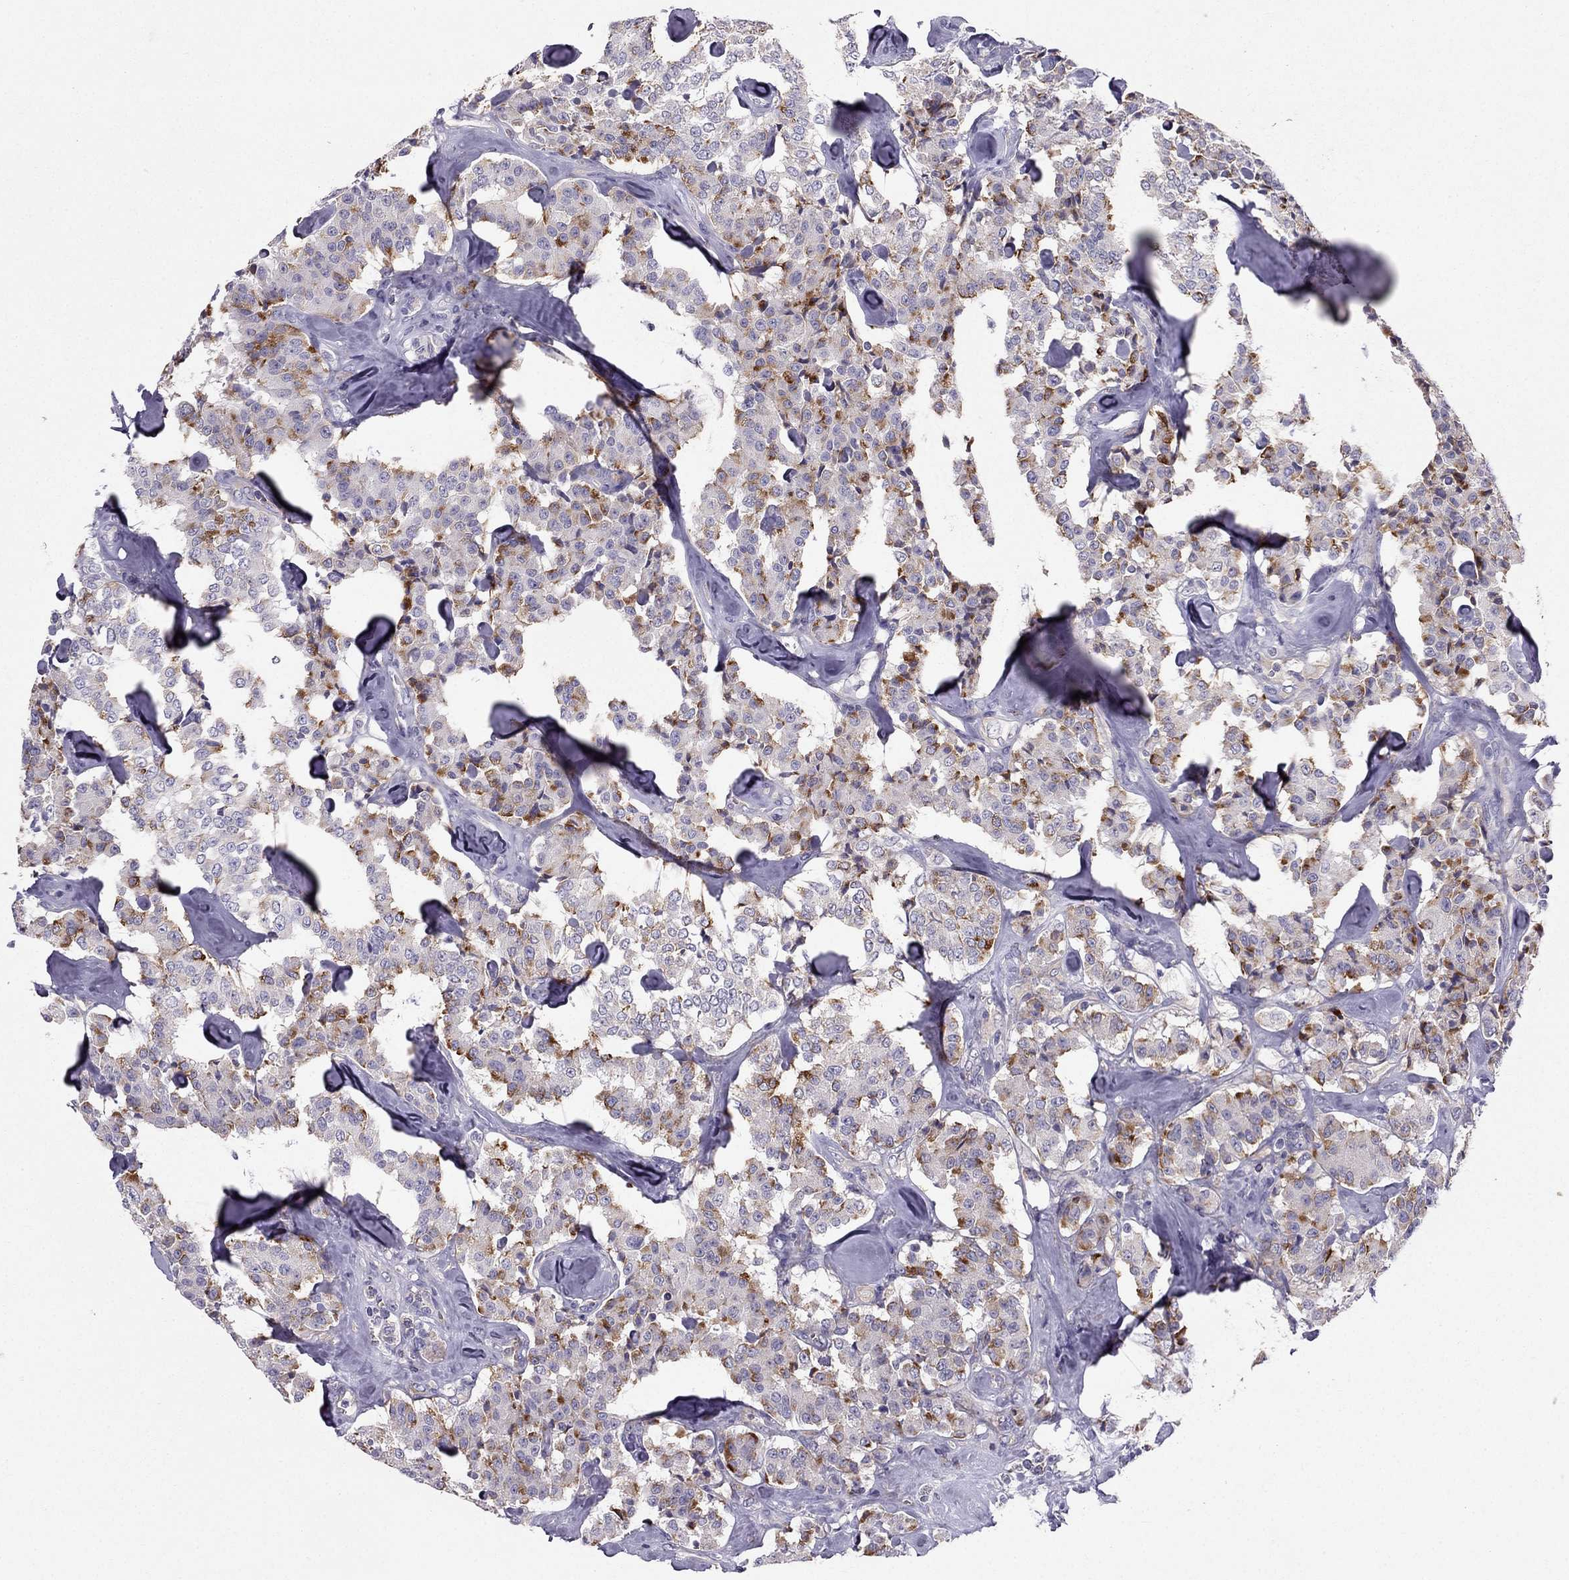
{"staining": {"intensity": "moderate", "quantity": "<25%", "location": "cytoplasmic/membranous"}, "tissue": "carcinoid", "cell_type": "Tumor cells", "image_type": "cancer", "snomed": [{"axis": "morphology", "description": "Carcinoid, malignant, NOS"}, {"axis": "topography", "description": "Pancreas"}], "caption": "The photomicrograph reveals immunohistochemical staining of carcinoid. There is moderate cytoplasmic/membranous positivity is seen in approximately <25% of tumor cells.", "gene": "SYT5", "patient": {"sex": "male", "age": 41}}